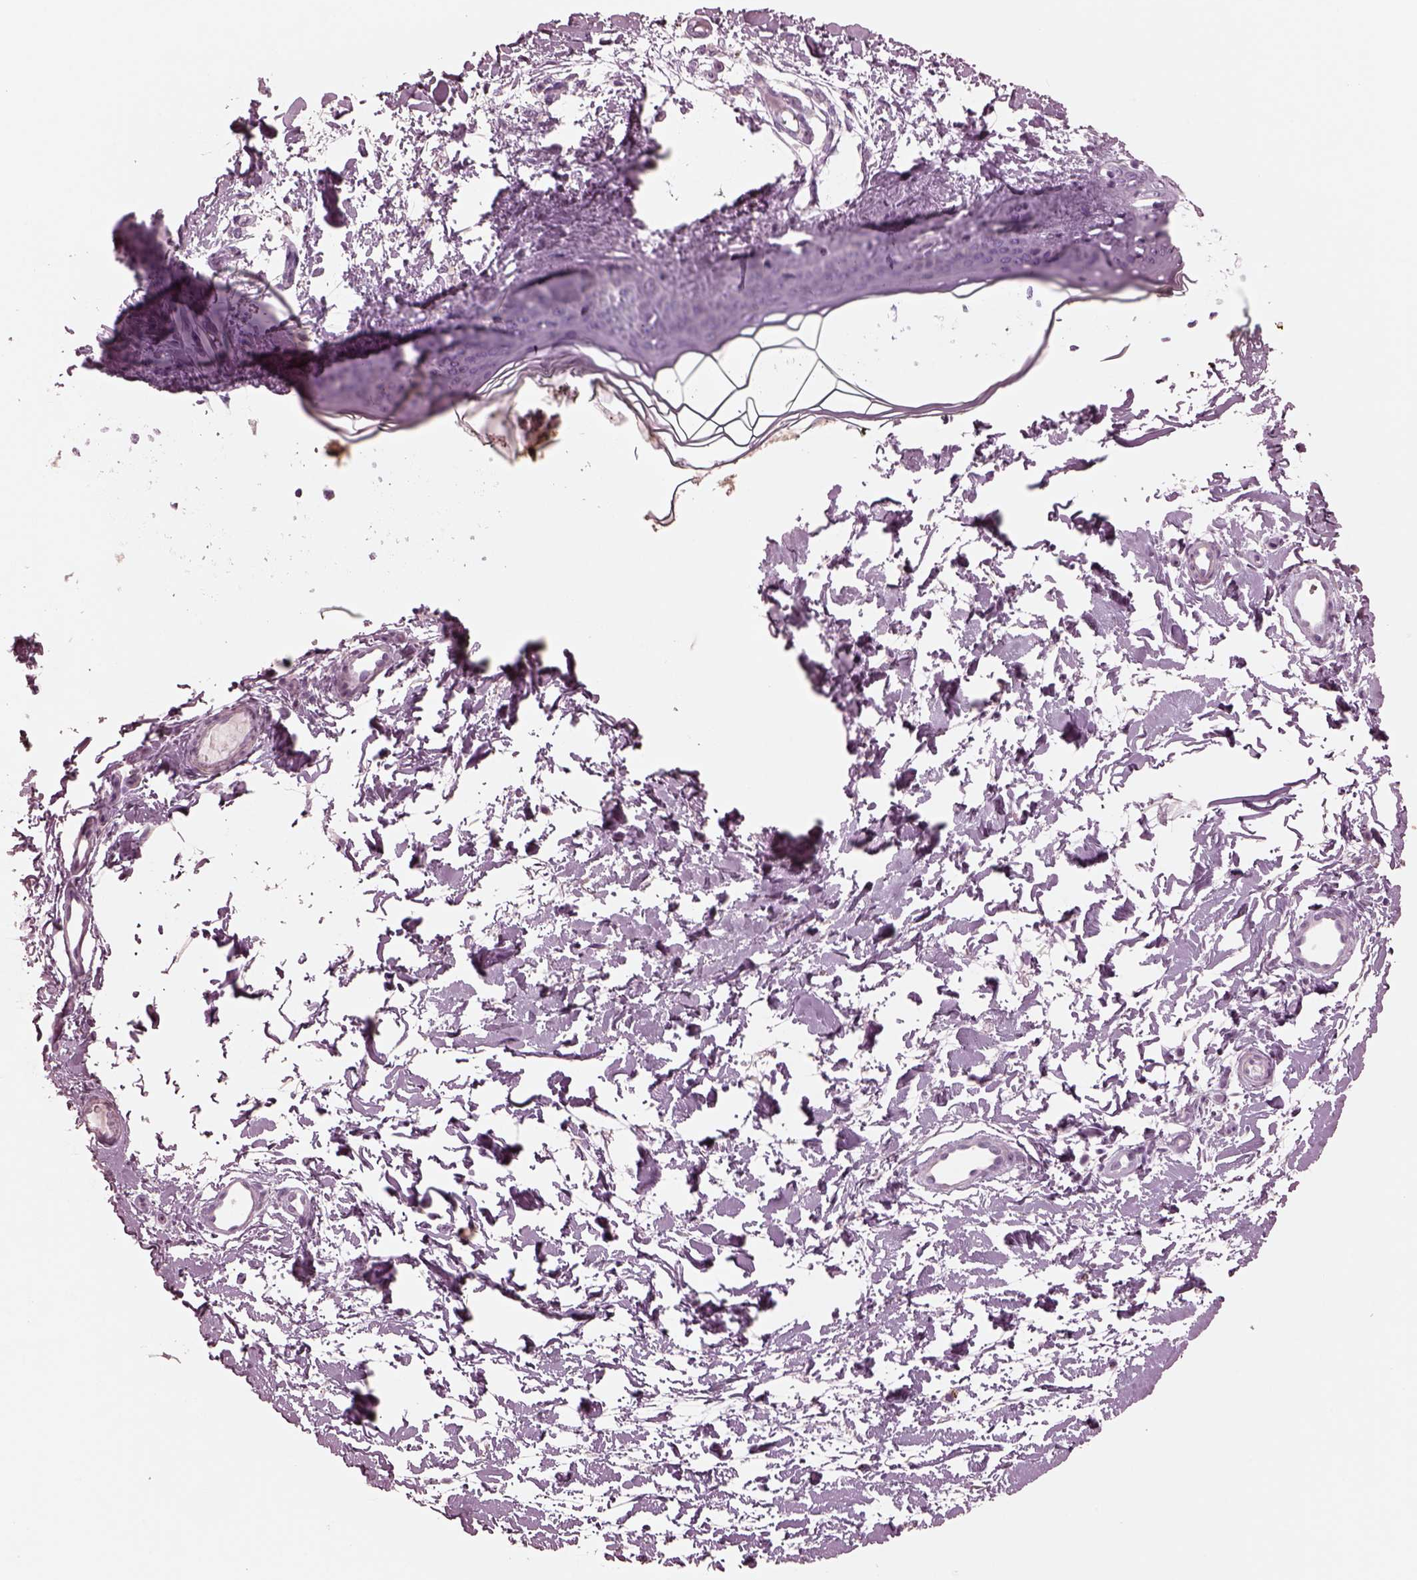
{"staining": {"intensity": "negative", "quantity": "none", "location": "none"}, "tissue": "skin", "cell_type": "Fibroblasts", "image_type": "normal", "snomed": [{"axis": "morphology", "description": "Normal tissue, NOS"}, {"axis": "topography", "description": "Skin"}], "caption": "There is no significant positivity in fibroblasts of skin. Nuclei are stained in blue.", "gene": "SLAMF8", "patient": {"sex": "female", "age": 34}}